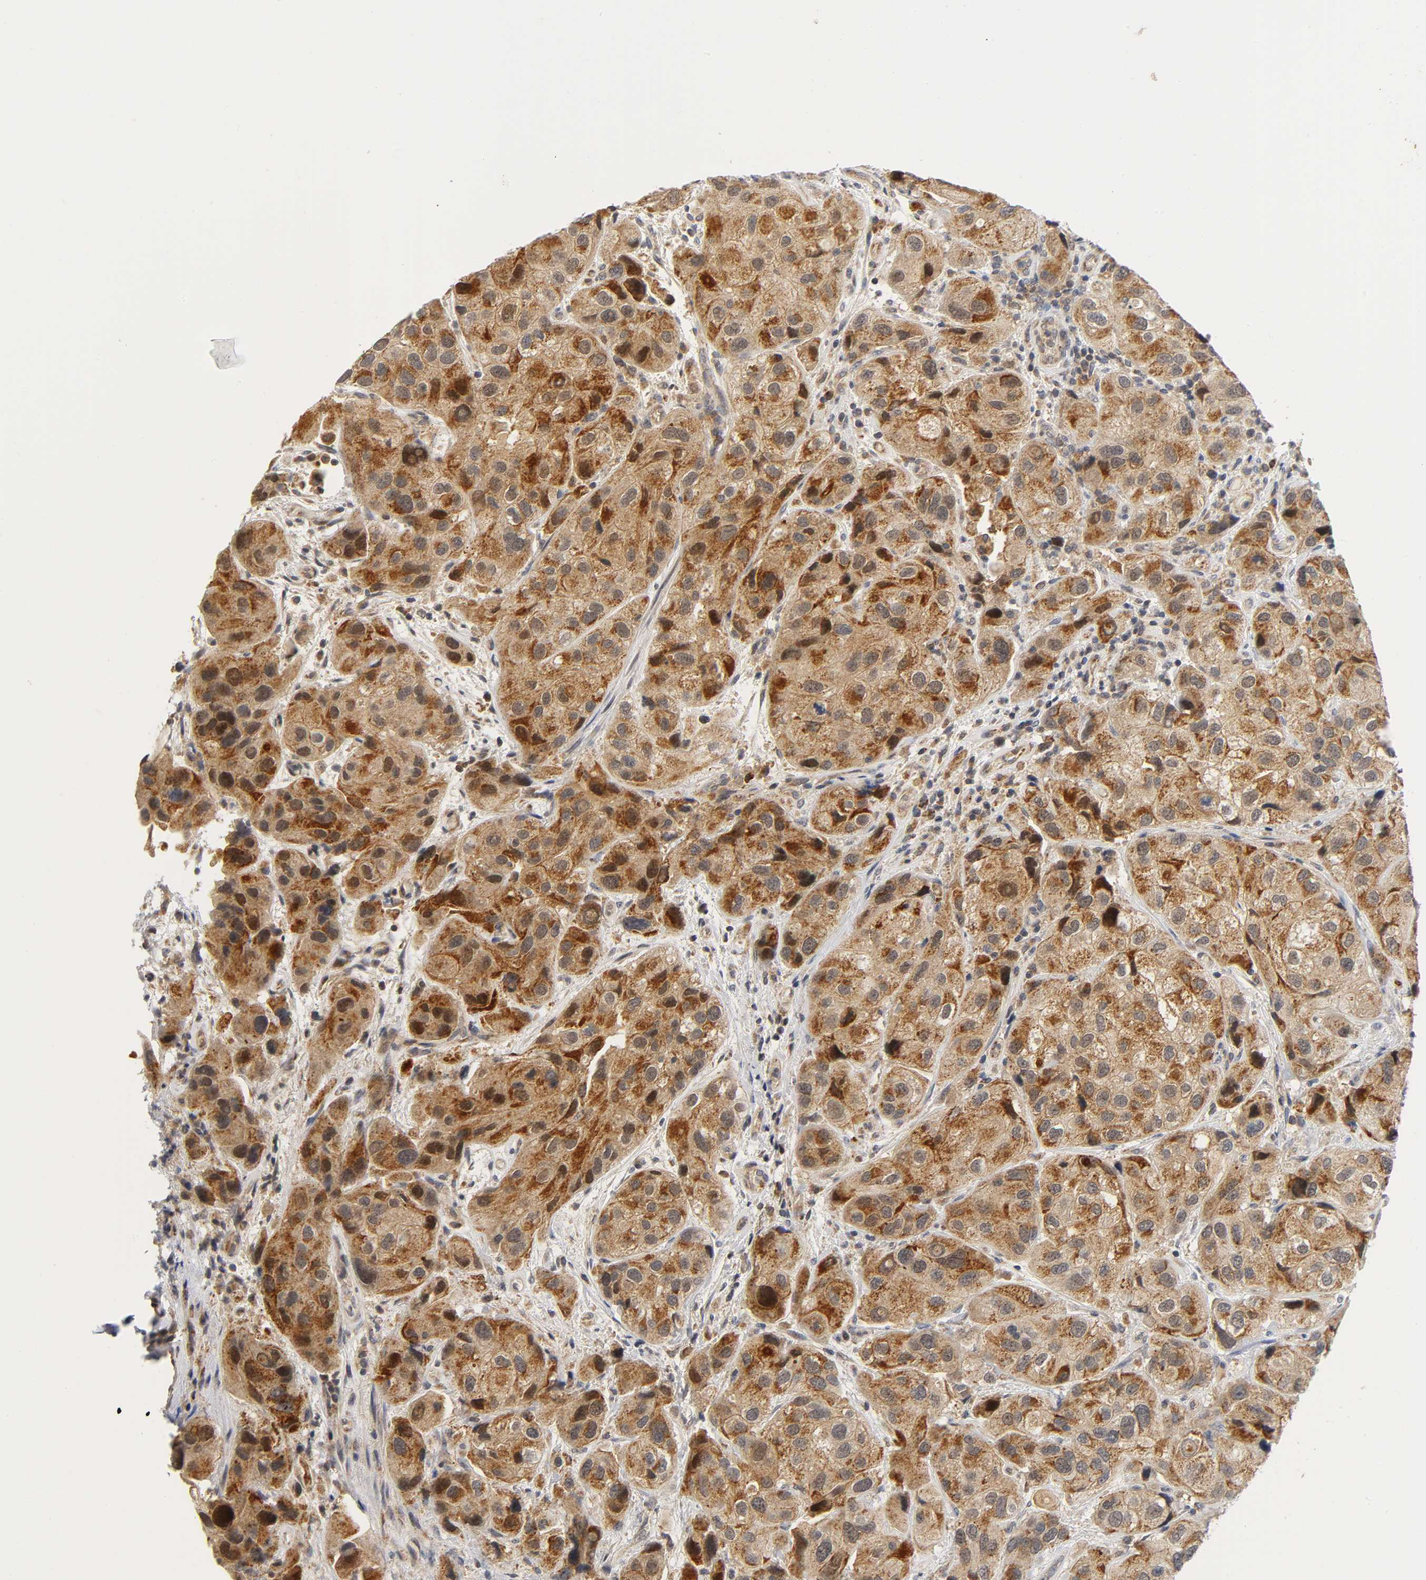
{"staining": {"intensity": "strong", "quantity": ">75%", "location": "cytoplasmic/membranous"}, "tissue": "urothelial cancer", "cell_type": "Tumor cells", "image_type": "cancer", "snomed": [{"axis": "morphology", "description": "Urothelial carcinoma, High grade"}, {"axis": "topography", "description": "Urinary bladder"}], "caption": "Immunohistochemical staining of urothelial cancer shows strong cytoplasmic/membranous protein expression in about >75% of tumor cells. Using DAB (3,3'-diaminobenzidine) (brown) and hematoxylin (blue) stains, captured at high magnification using brightfield microscopy.", "gene": "NRP1", "patient": {"sex": "female", "age": 64}}